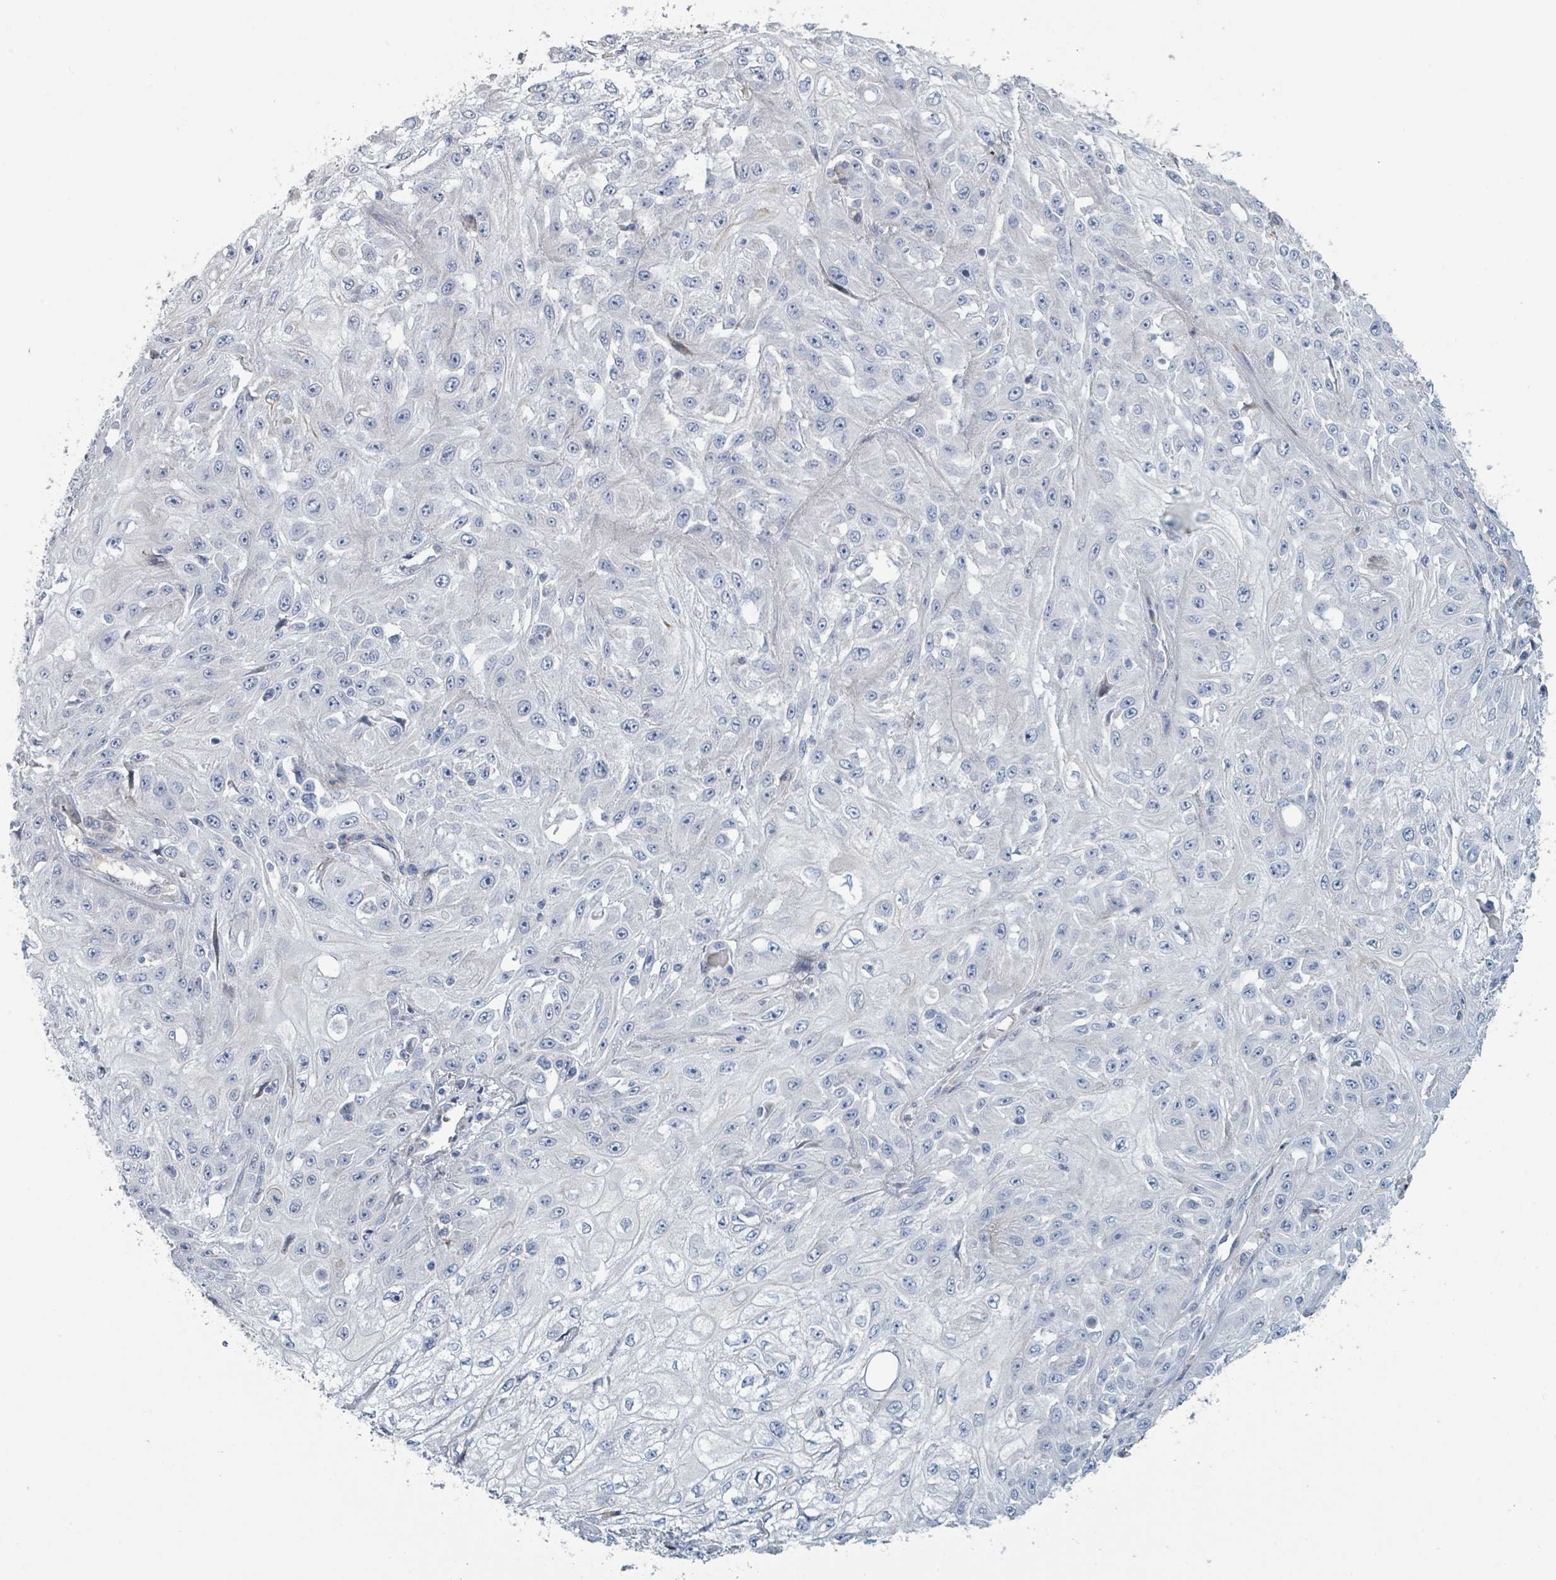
{"staining": {"intensity": "negative", "quantity": "none", "location": "none"}, "tissue": "skin cancer", "cell_type": "Tumor cells", "image_type": "cancer", "snomed": [{"axis": "morphology", "description": "Squamous cell carcinoma, NOS"}, {"axis": "morphology", "description": "Squamous cell carcinoma, metastatic, NOS"}, {"axis": "topography", "description": "Skin"}, {"axis": "topography", "description": "Lymph node"}], "caption": "Human skin squamous cell carcinoma stained for a protein using immunohistochemistry exhibits no staining in tumor cells.", "gene": "RAB33B", "patient": {"sex": "male", "age": 75}}